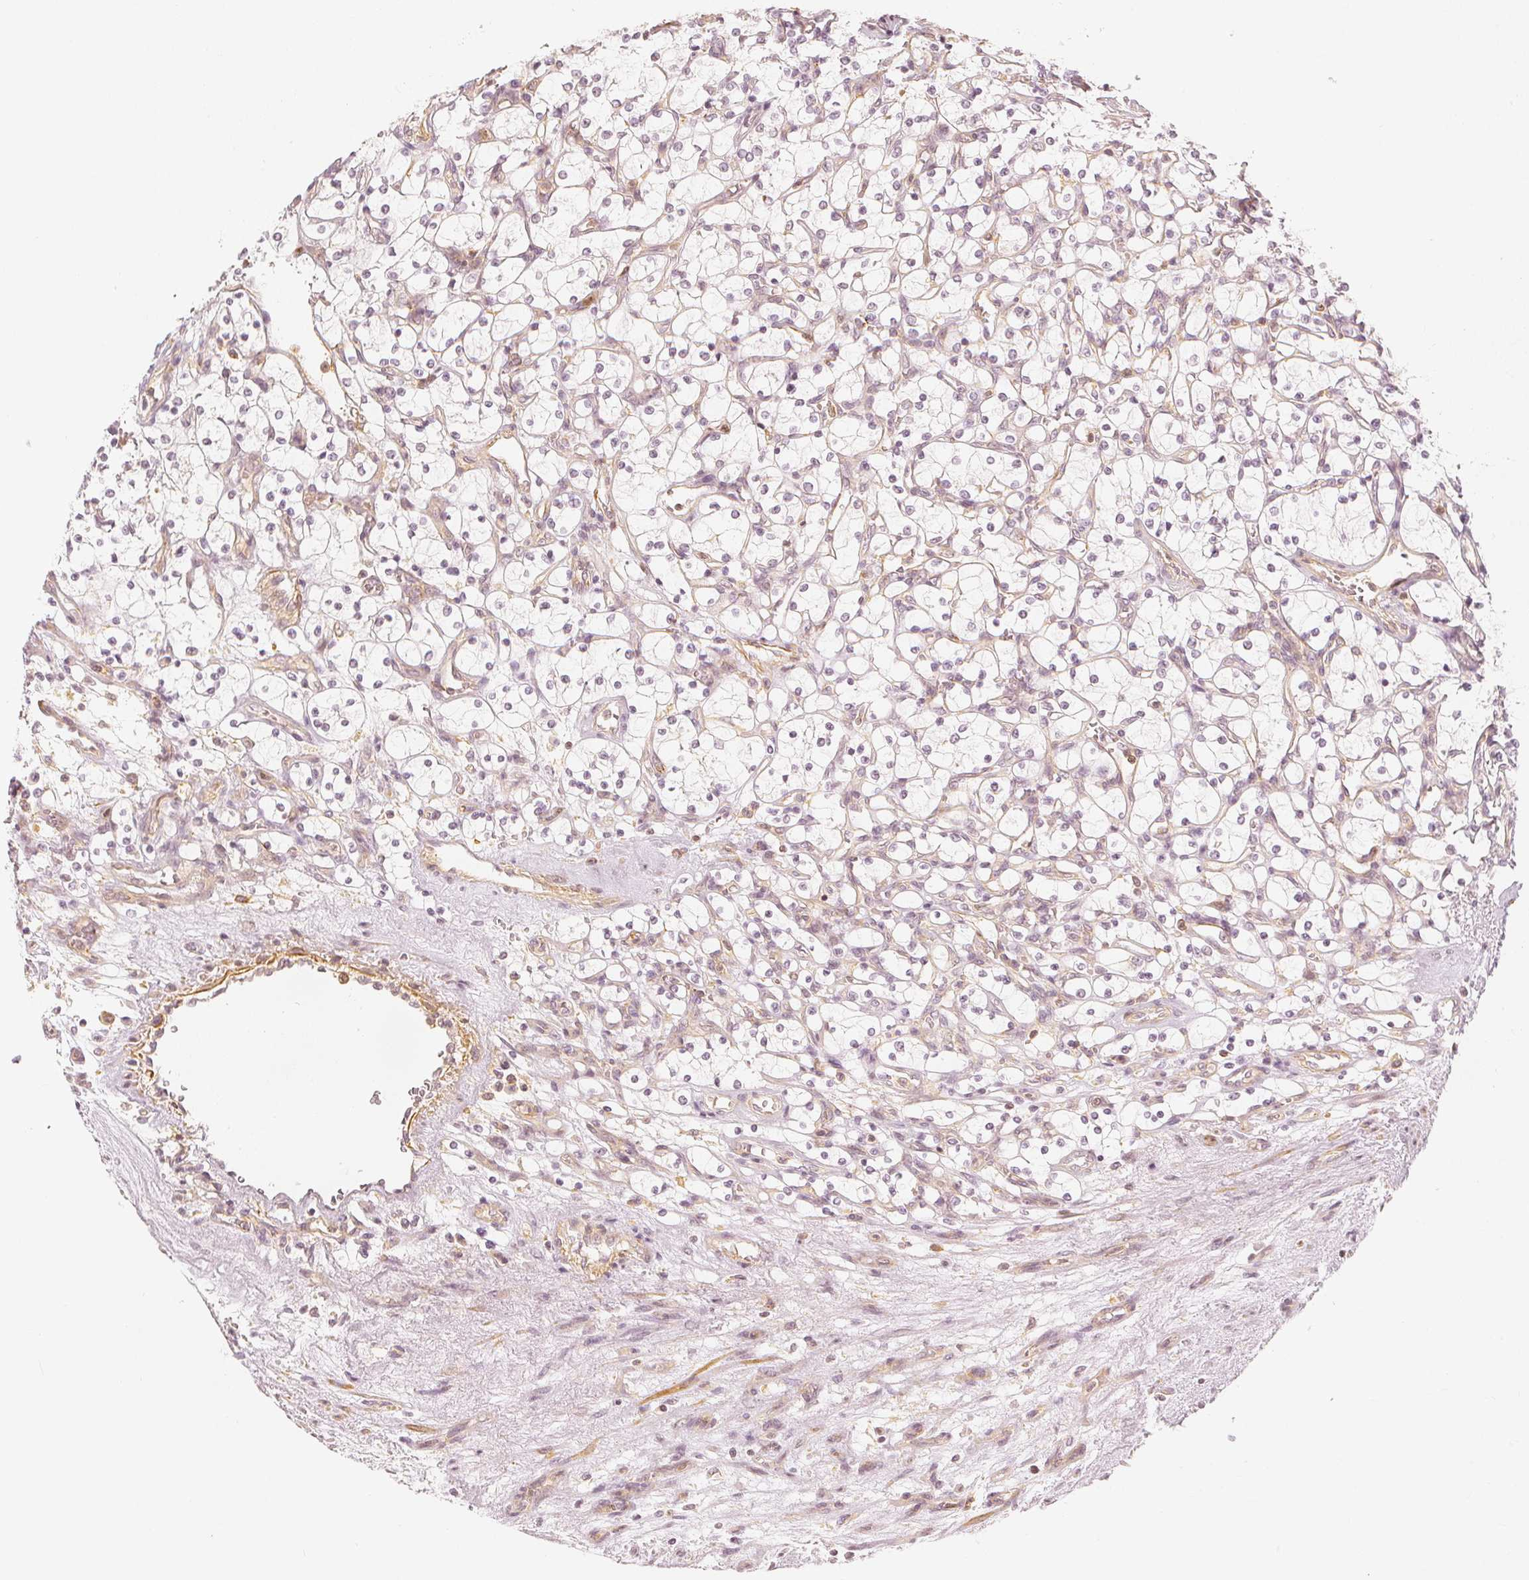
{"staining": {"intensity": "negative", "quantity": "none", "location": "none"}, "tissue": "renal cancer", "cell_type": "Tumor cells", "image_type": "cancer", "snomed": [{"axis": "morphology", "description": "Adenocarcinoma, NOS"}, {"axis": "topography", "description": "Kidney"}], "caption": "There is no significant expression in tumor cells of renal cancer.", "gene": "ARHGAP26", "patient": {"sex": "female", "age": 69}}